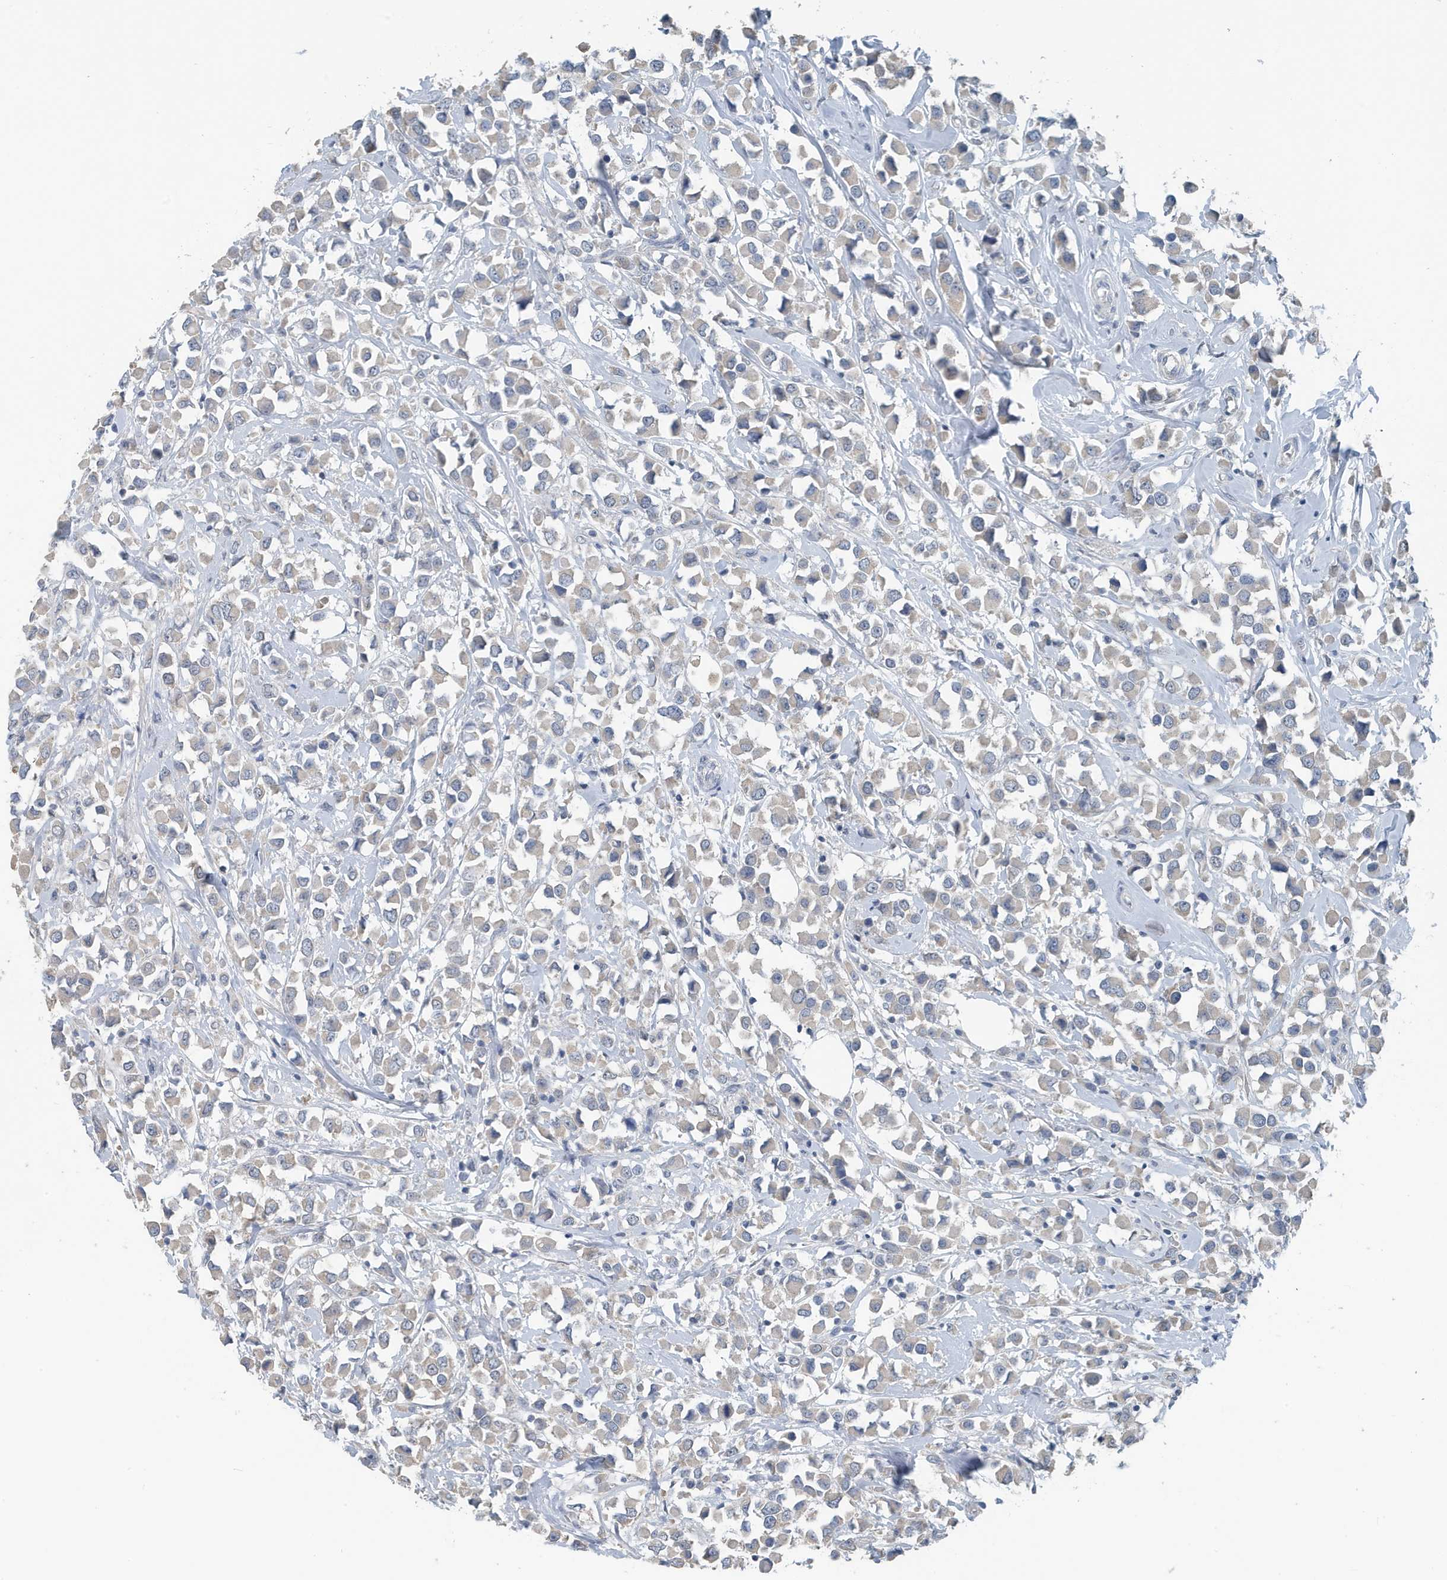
{"staining": {"intensity": "weak", "quantity": "<25%", "location": "cytoplasmic/membranous"}, "tissue": "breast cancer", "cell_type": "Tumor cells", "image_type": "cancer", "snomed": [{"axis": "morphology", "description": "Duct carcinoma"}, {"axis": "topography", "description": "Breast"}], "caption": "Breast cancer stained for a protein using immunohistochemistry (IHC) shows no staining tumor cells.", "gene": "UGT2B4", "patient": {"sex": "female", "age": 61}}